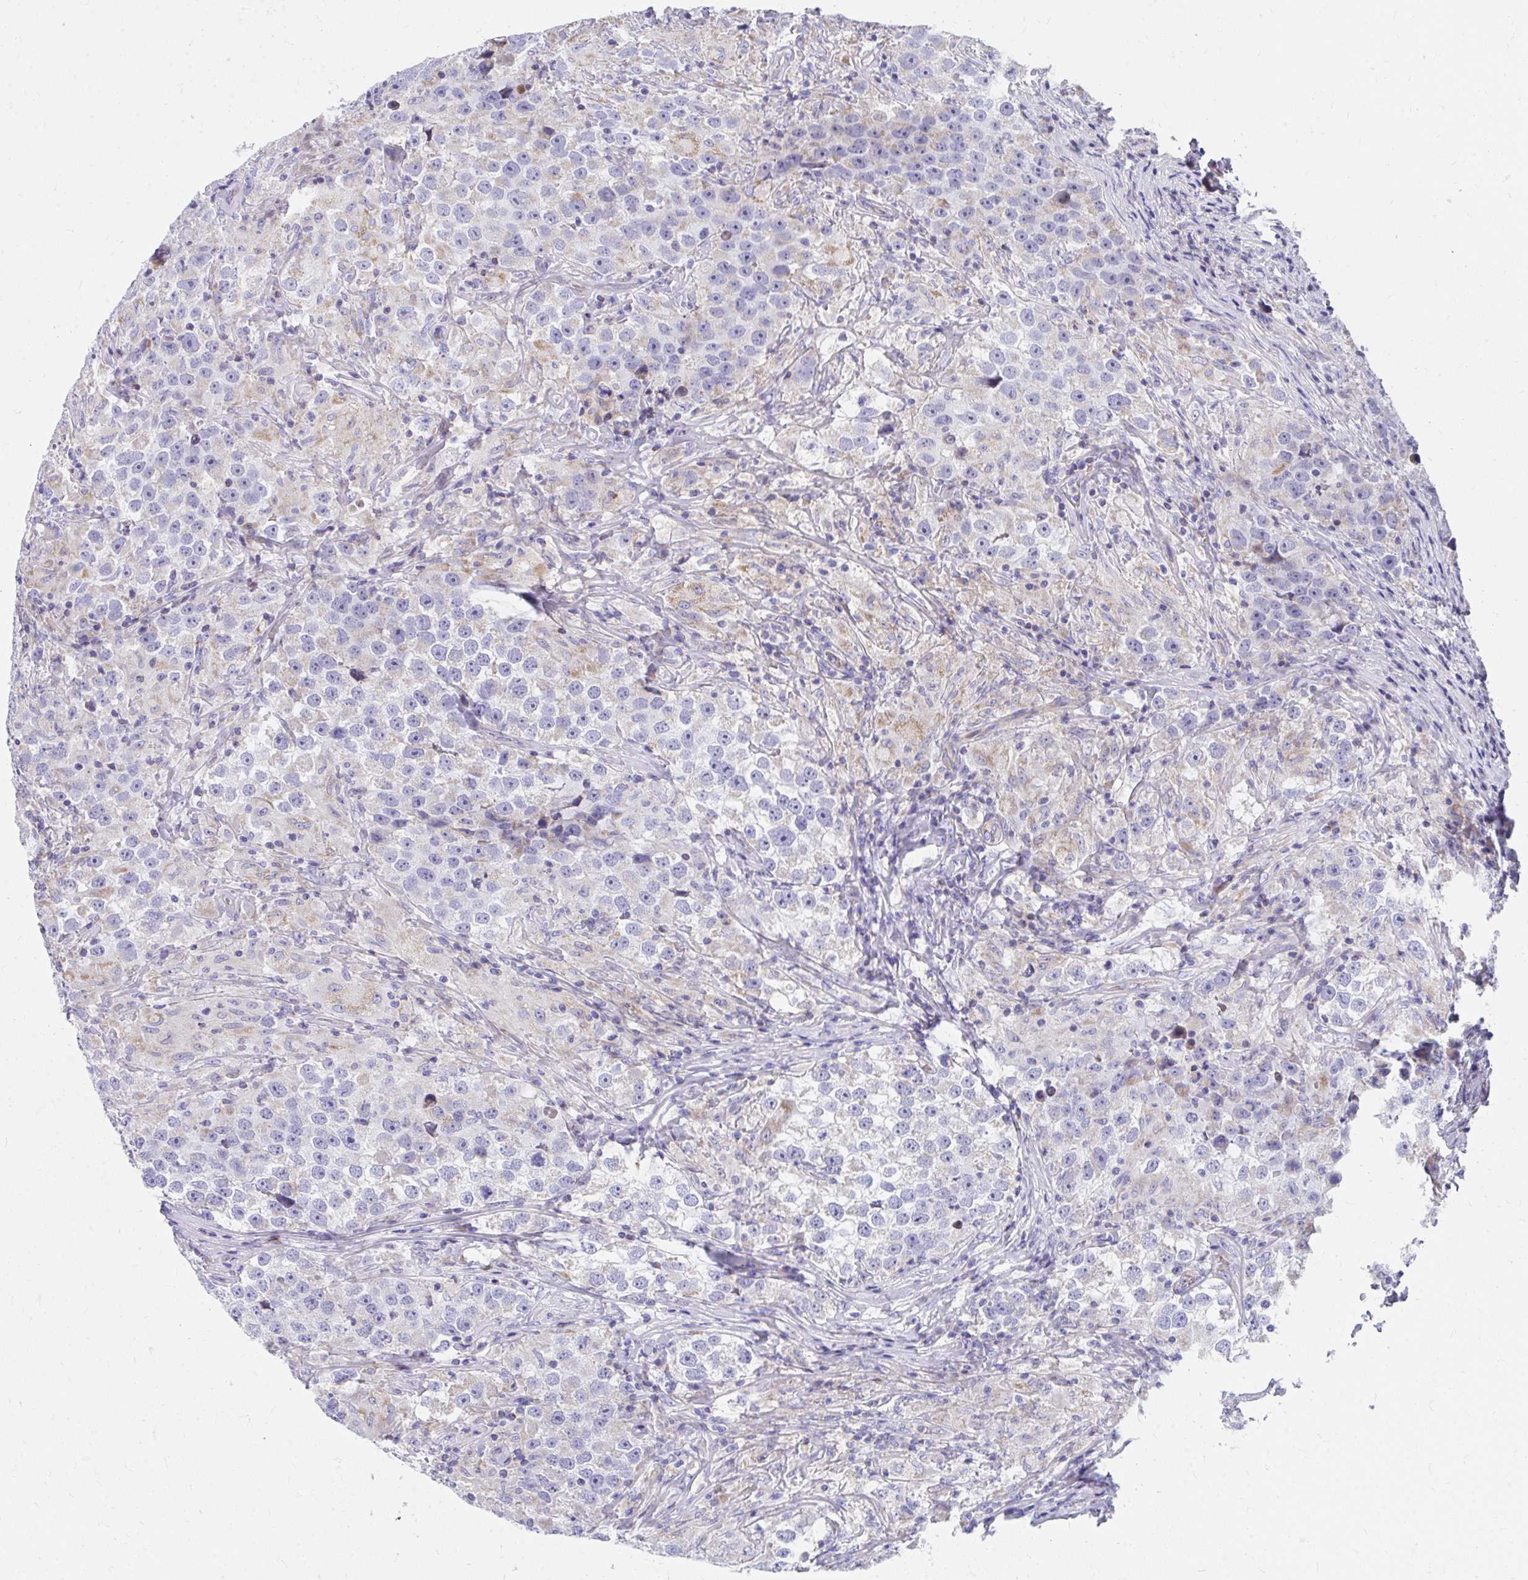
{"staining": {"intensity": "negative", "quantity": "none", "location": "none"}, "tissue": "testis cancer", "cell_type": "Tumor cells", "image_type": "cancer", "snomed": [{"axis": "morphology", "description": "Seminoma, NOS"}, {"axis": "topography", "description": "Testis"}], "caption": "Protein analysis of testis cancer reveals no significant staining in tumor cells.", "gene": "IL37", "patient": {"sex": "male", "age": 46}}